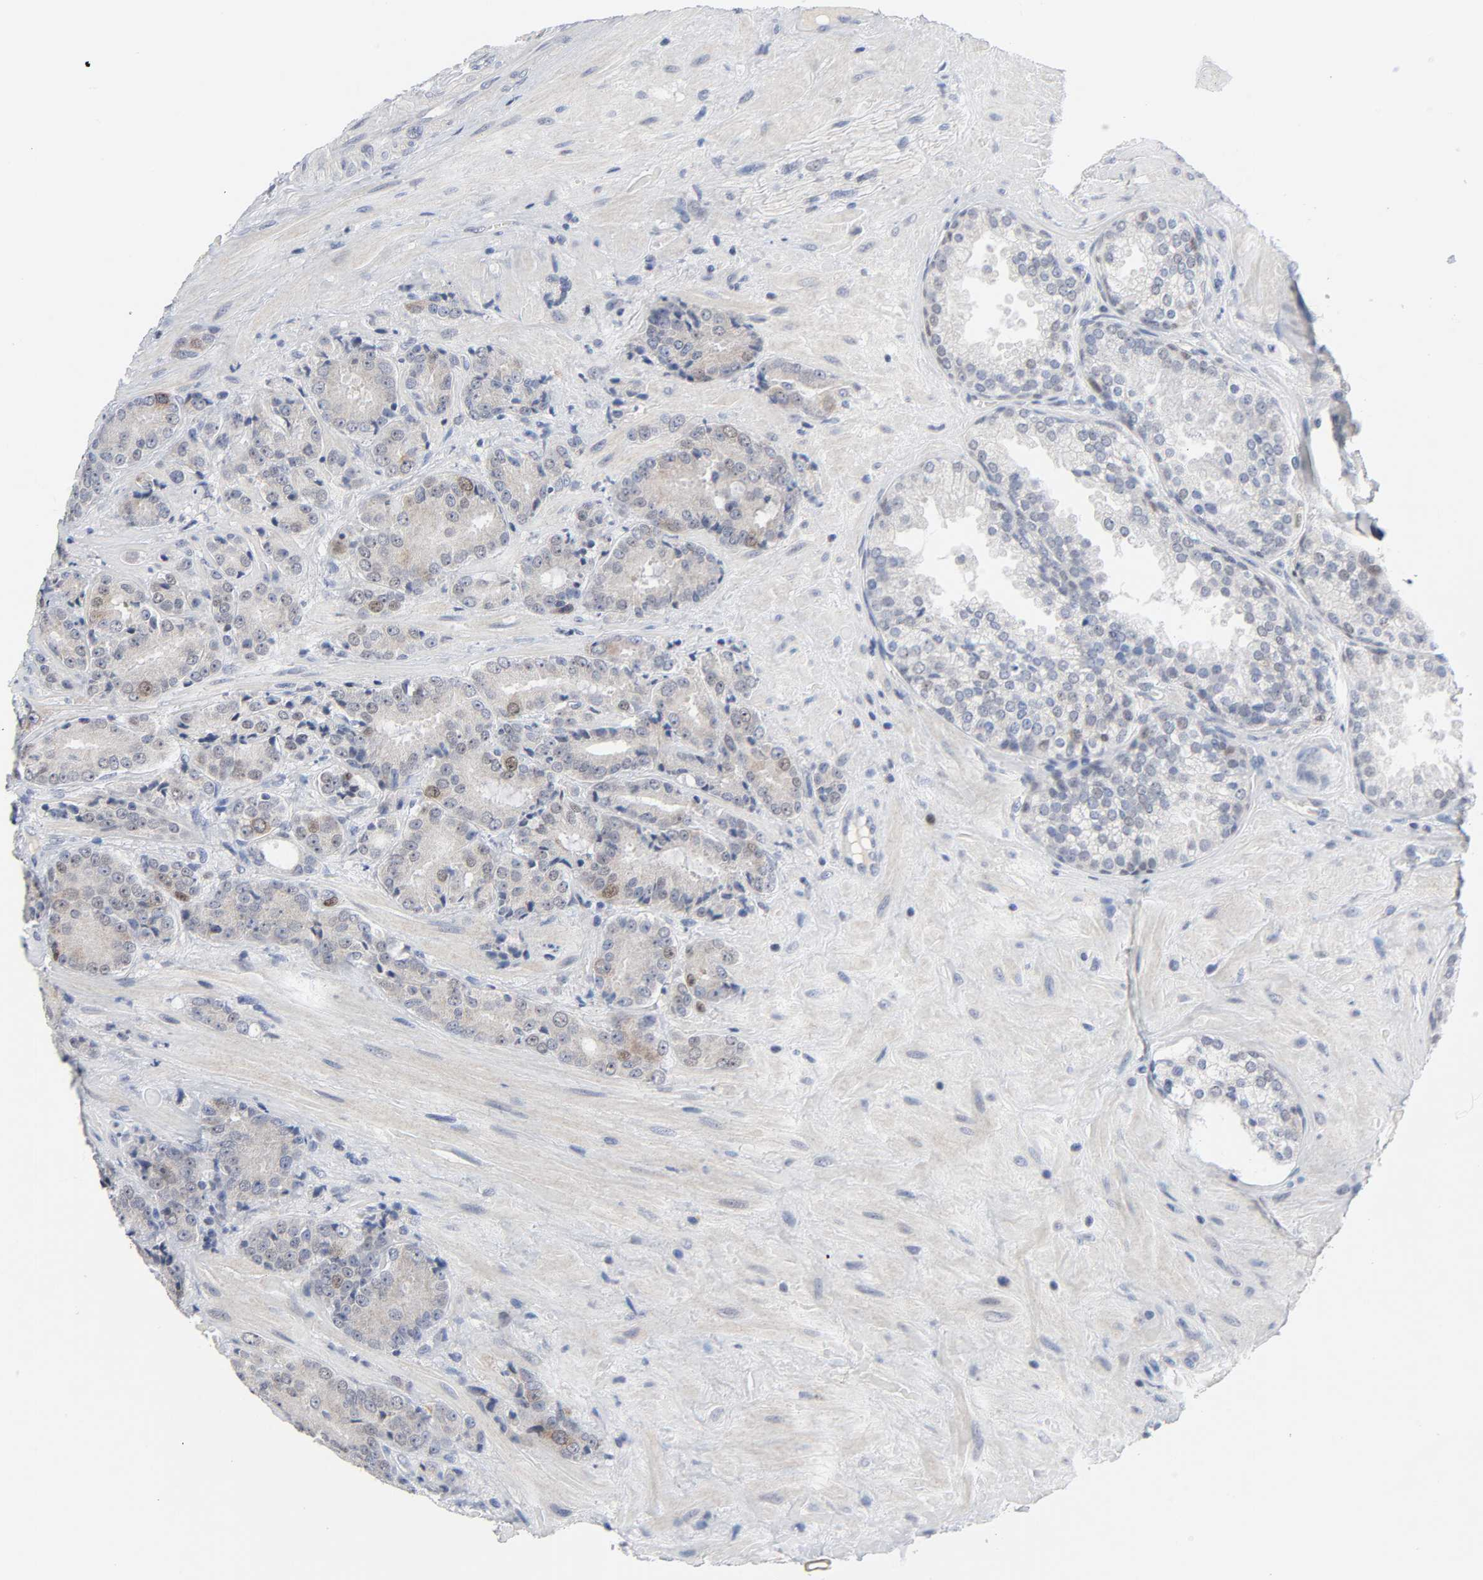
{"staining": {"intensity": "moderate", "quantity": "<25%", "location": "nuclear"}, "tissue": "prostate cancer", "cell_type": "Tumor cells", "image_type": "cancer", "snomed": [{"axis": "morphology", "description": "Adenocarcinoma, High grade"}, {"axis": "topography", "description": "Prostate"}], "caption": "There is low levels of moderate nuclear expression in tumor cells of adenocarcinoma (high-grade) (prostate), as demonstrated by immunohistochemical staining (brown color).", "gene": "WEE1", "patient": {"sex": "male", "age": 70}}